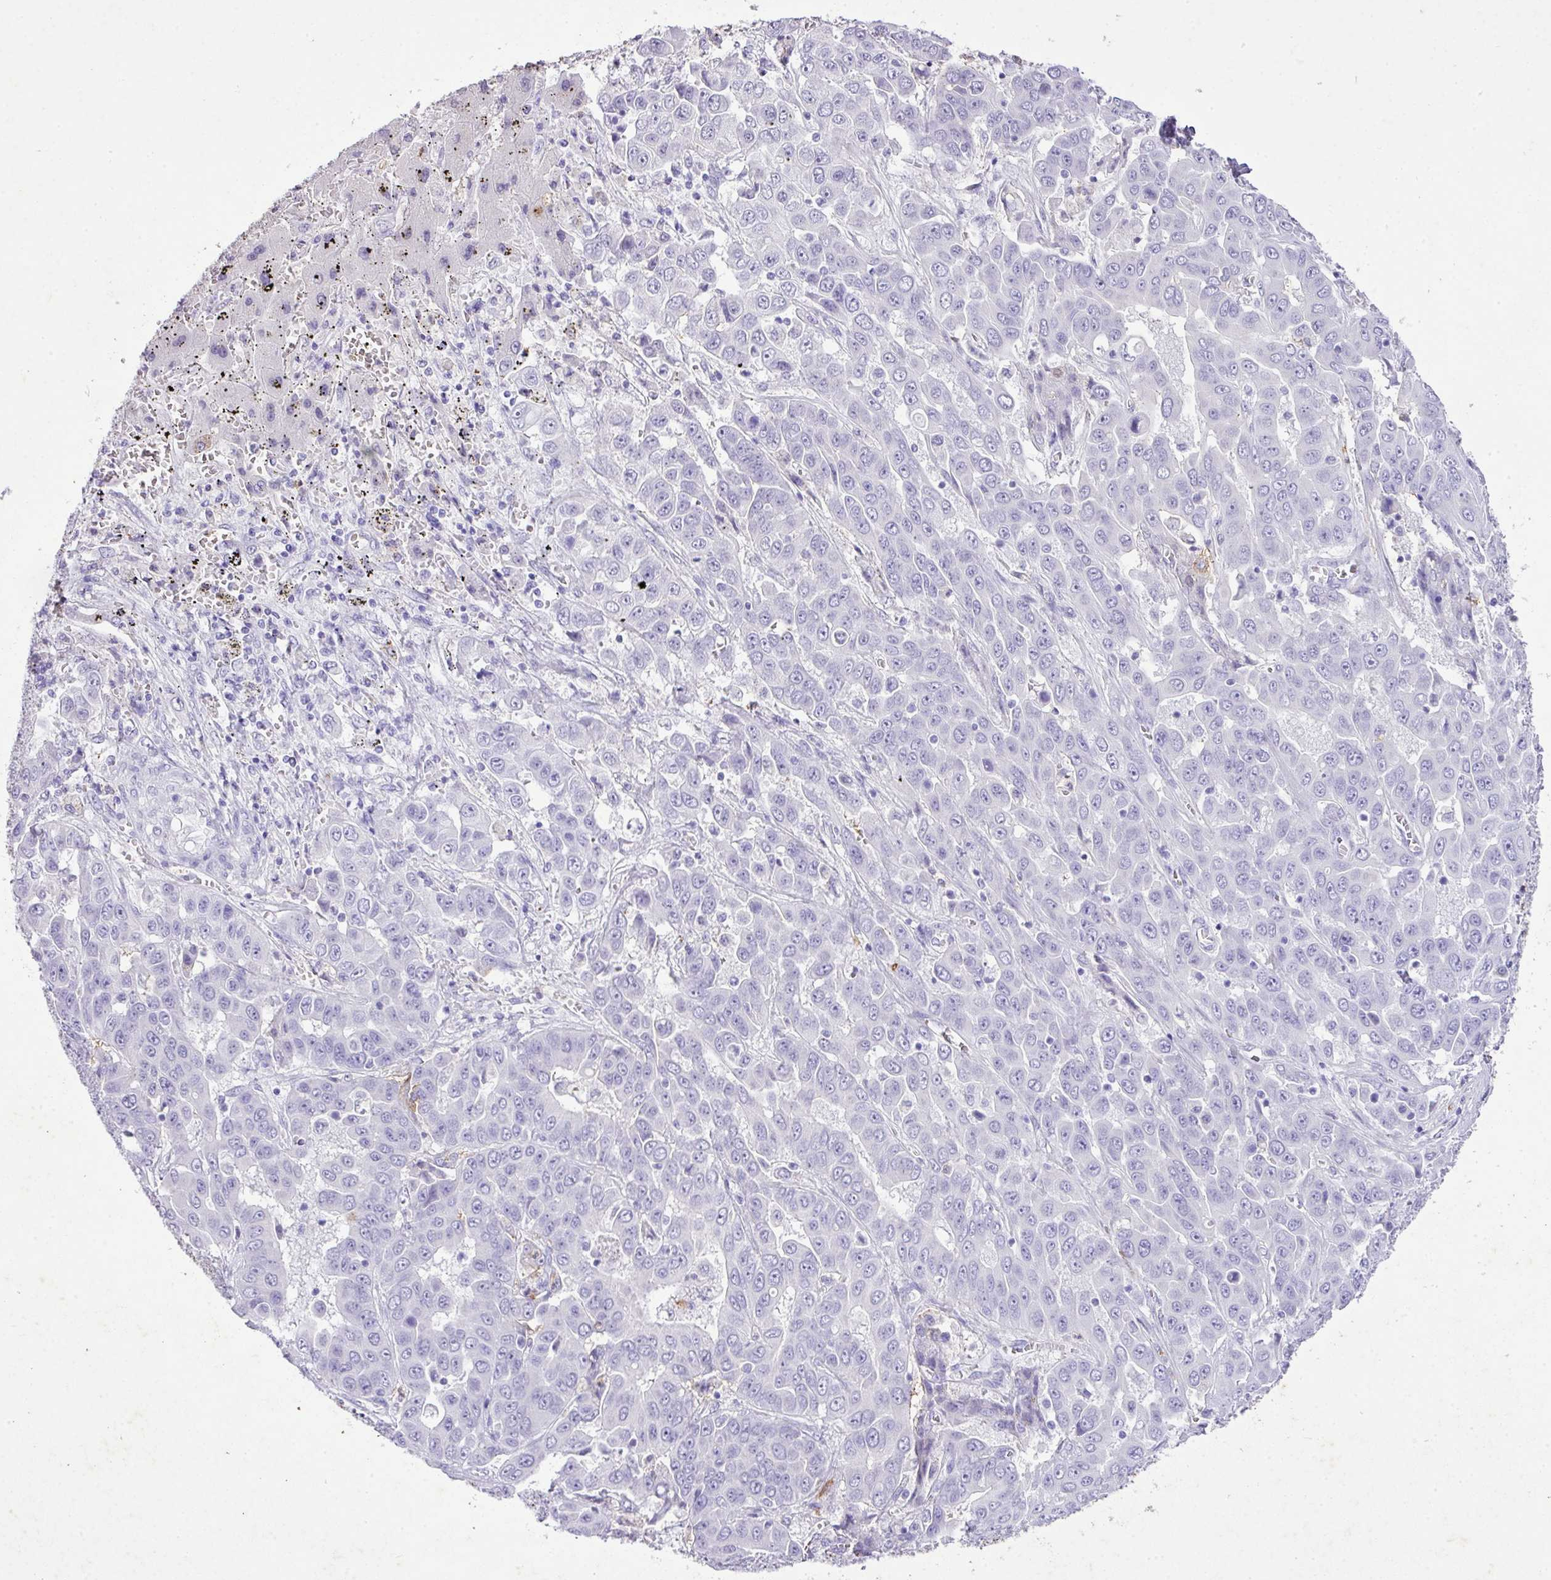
{"staining": {"intensity": "negative", "quantity": "none", "location": "none"}, "tissue": "liver cancer", "cell_type": "Tumor cells", "image_type": "cancer", "snomed": [{"axis": "morphology", "description": "Cholangiocarcinoma"}, {"axis": "topography", "description": "Liver"}], "caption": "Tumor cells are negative for protein expression in human cholangiocarcinoma (liver).", "gene": "KCNJ11", "patient": {"sex": "female", "age": 52}}